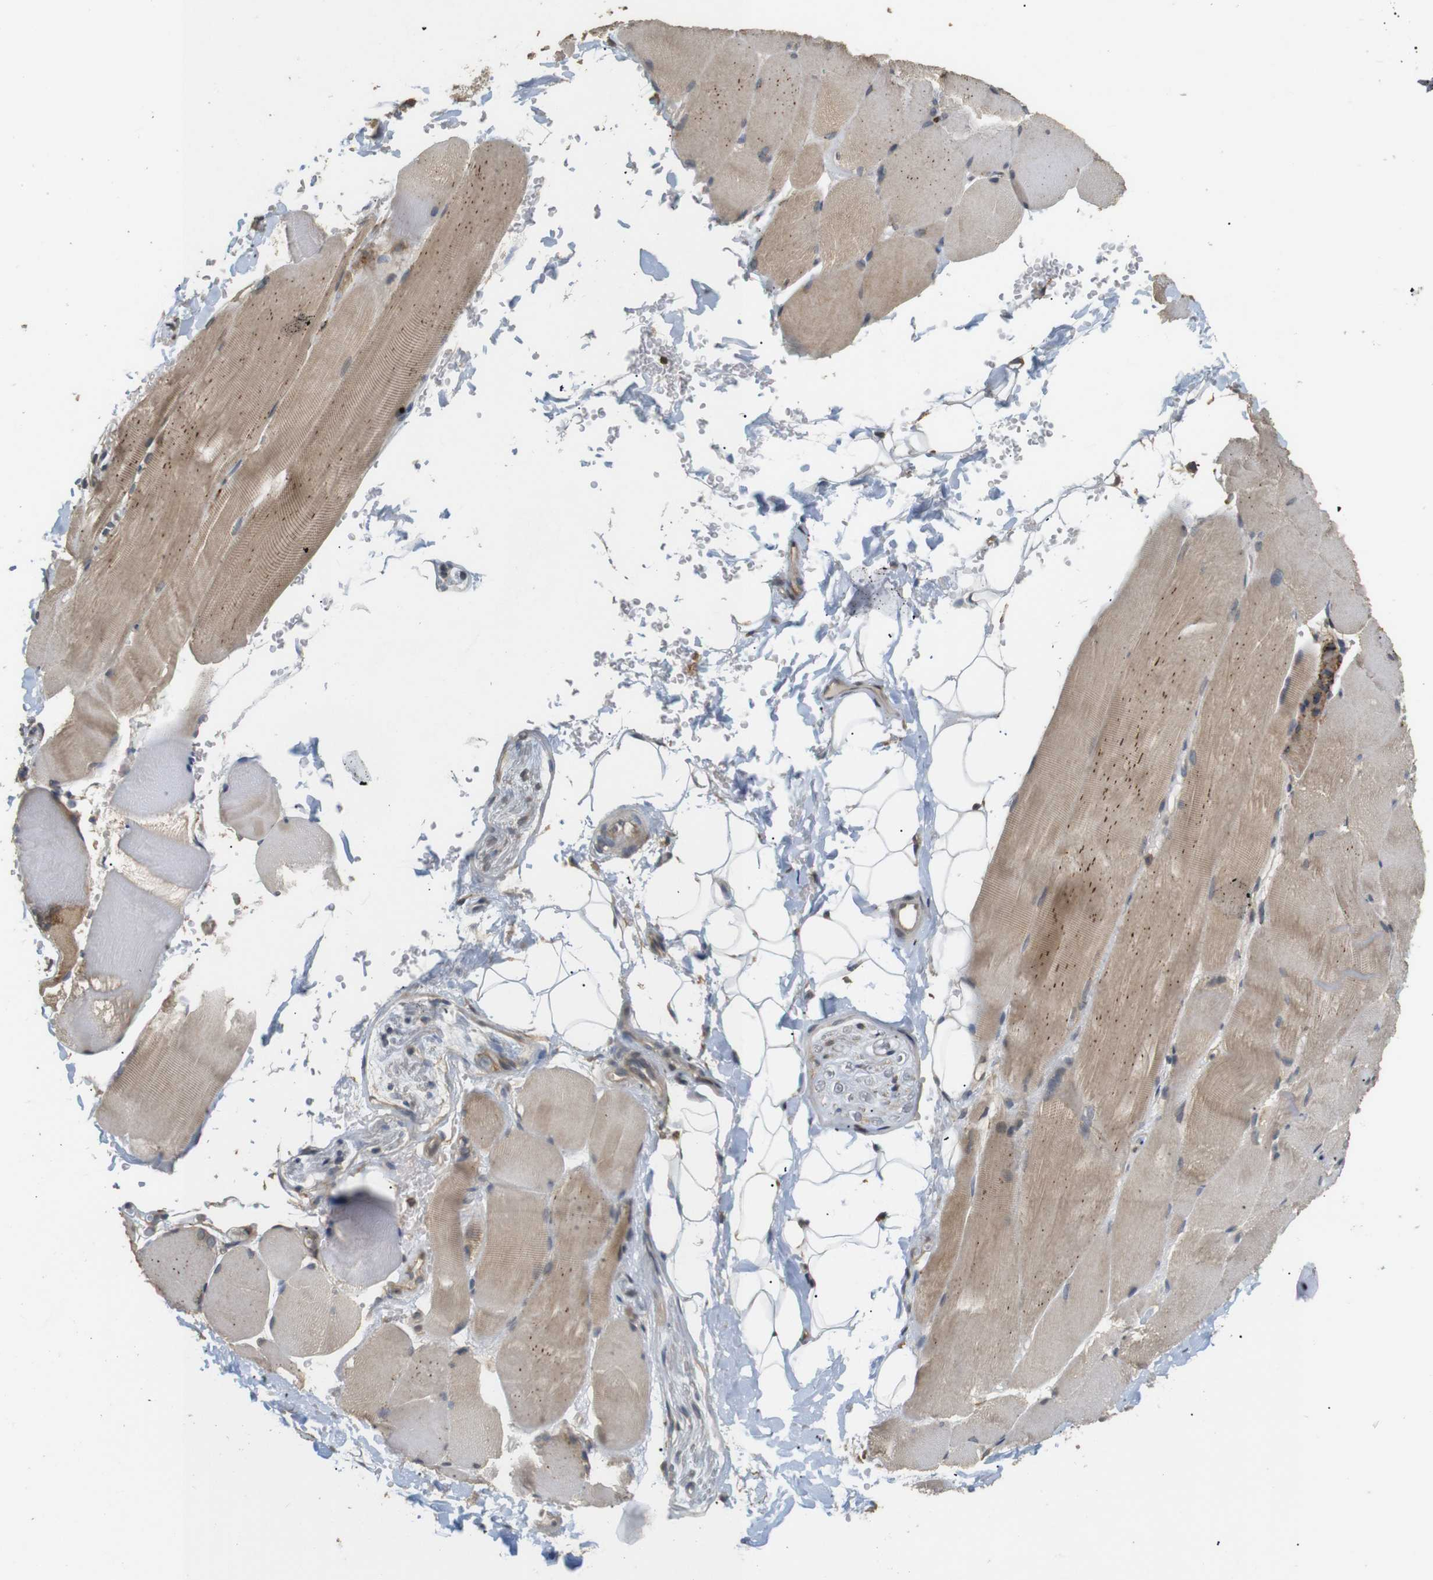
{"staining": {"intensity": "weak", "quantity": ">75%", "location": "cytoplasmic/membranous"}, "tissue": "skeletal muscle", "cell_type": "Myocytes", "image_type": "normal", "snomed": [{"axis": "morphology", "description": "Normal tissue, NOS"}, {"axis": "topography", "description": "Skin"}, {"axis": "topography", "description": "Skeletal muscle"}], "caption": "Skeletal muscle stained with immunohistochemistry (IHC) shows weak cytoplasmic/membranous expression in approximately >75% of myocytes. Using DAB (3,3'-diaminobenzidine) (brown) and hematoxylin (blue) stains, captured at high magnification using brightfield microscopy.", "gene": "KSR1", "patient": {"sex": "male", "age": 83}}